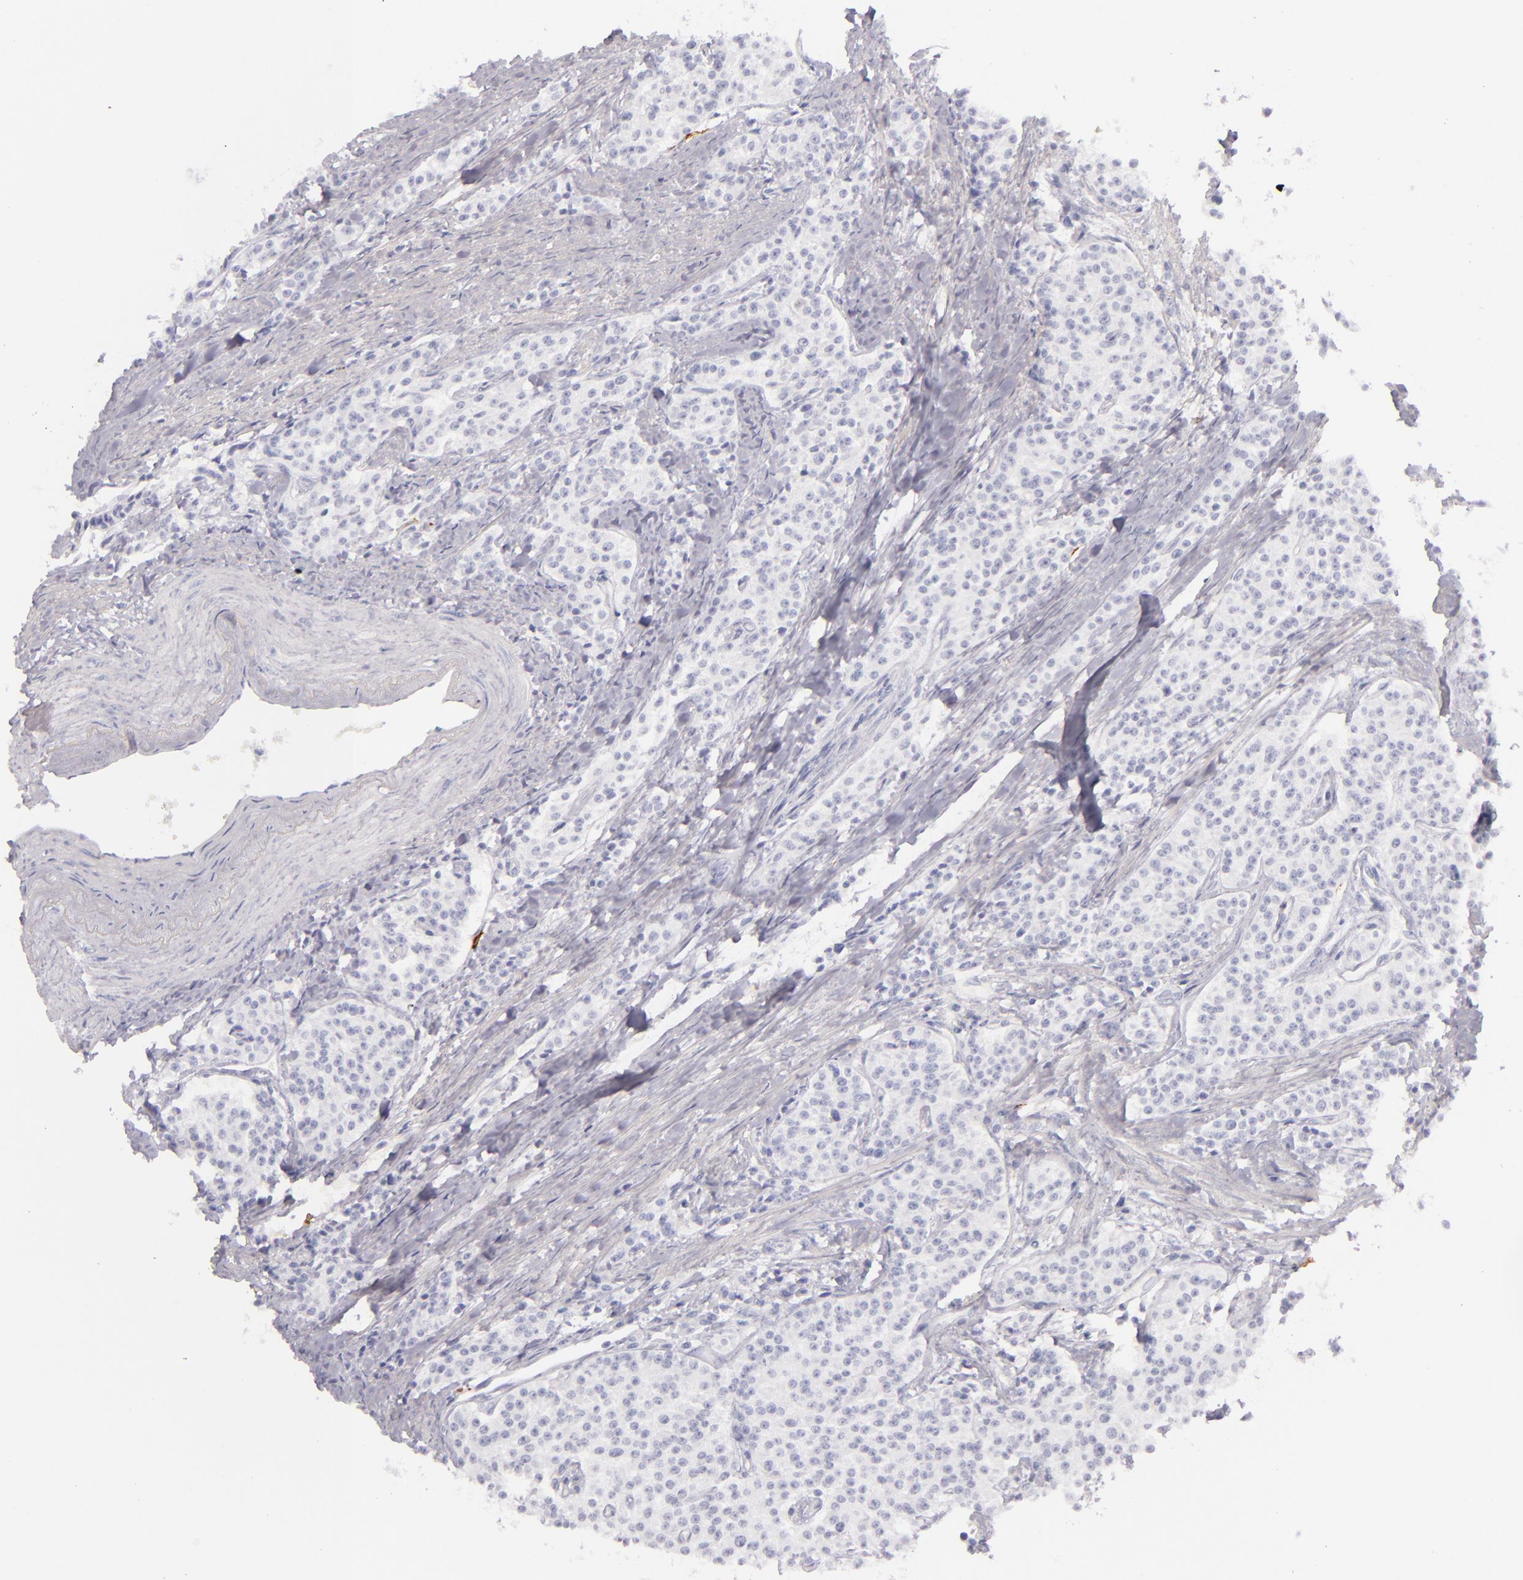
{"staining": {"intensity": "negative", "quantity": "none", "location": "none"}, "tissue": "carcinoid", "cell_type": "Tumor cells", "image_type": "cancer", "snomed": [{"axis": "morphology", "description": "Carcinoid, malignant, NOS"}, {"axis": "topography", "description": "Stomach"}], "caption": "This is an immunohistochemistry (IHC) histopathology image of malignant carcinoid. There is no staining in tumor cells.", "gene": "CD207", "patient": {"sex": "female", "age": 76}}